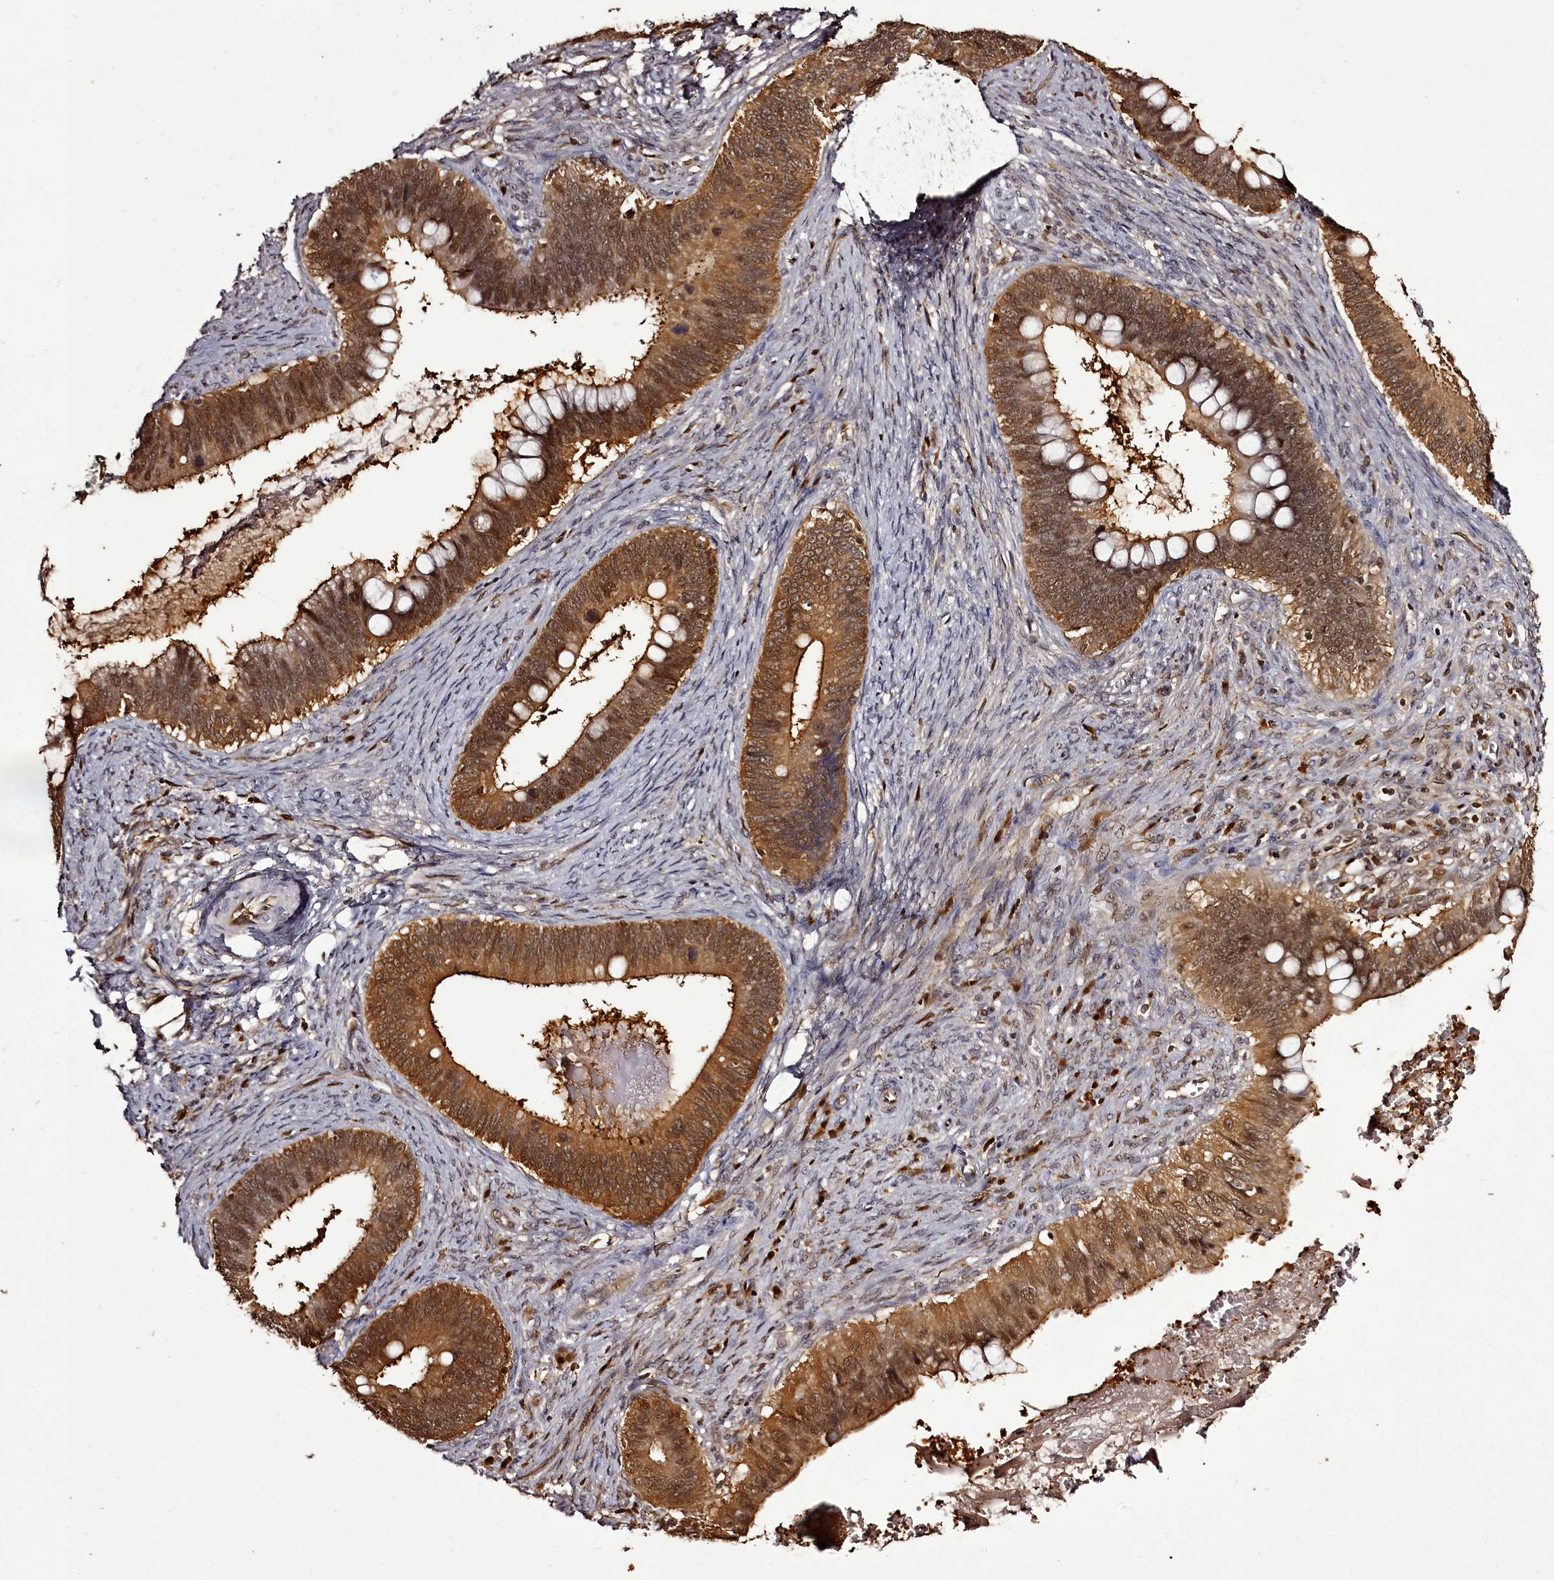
{"staining": {"intensity": "moderate", "quantity": ">75%", "location": "cytoplasmic/membranous,nuclear"}, "tissue": "cervical cancer", "cell_type": "Tumor cells", "image_type": "cancer", "snomed": [{"axis": "morphology", "description": "Adenocarcinoma, NOS"}, {"axis": "topography", "description": "Cervix"}], "caption": "Moderate cytoplasmic/membranous and nuclear protein positivity is seen in approximately >75% of tumor cells in cervical adenocarcinoma. (Stains: DAB (3,3'-diaminobenzidine) in brown, nuclei in blue, Microscopy: brightfield microscopy at high magnification).", "gene": "NPRL2", "patient": {"sex": "female", "age": 42}}